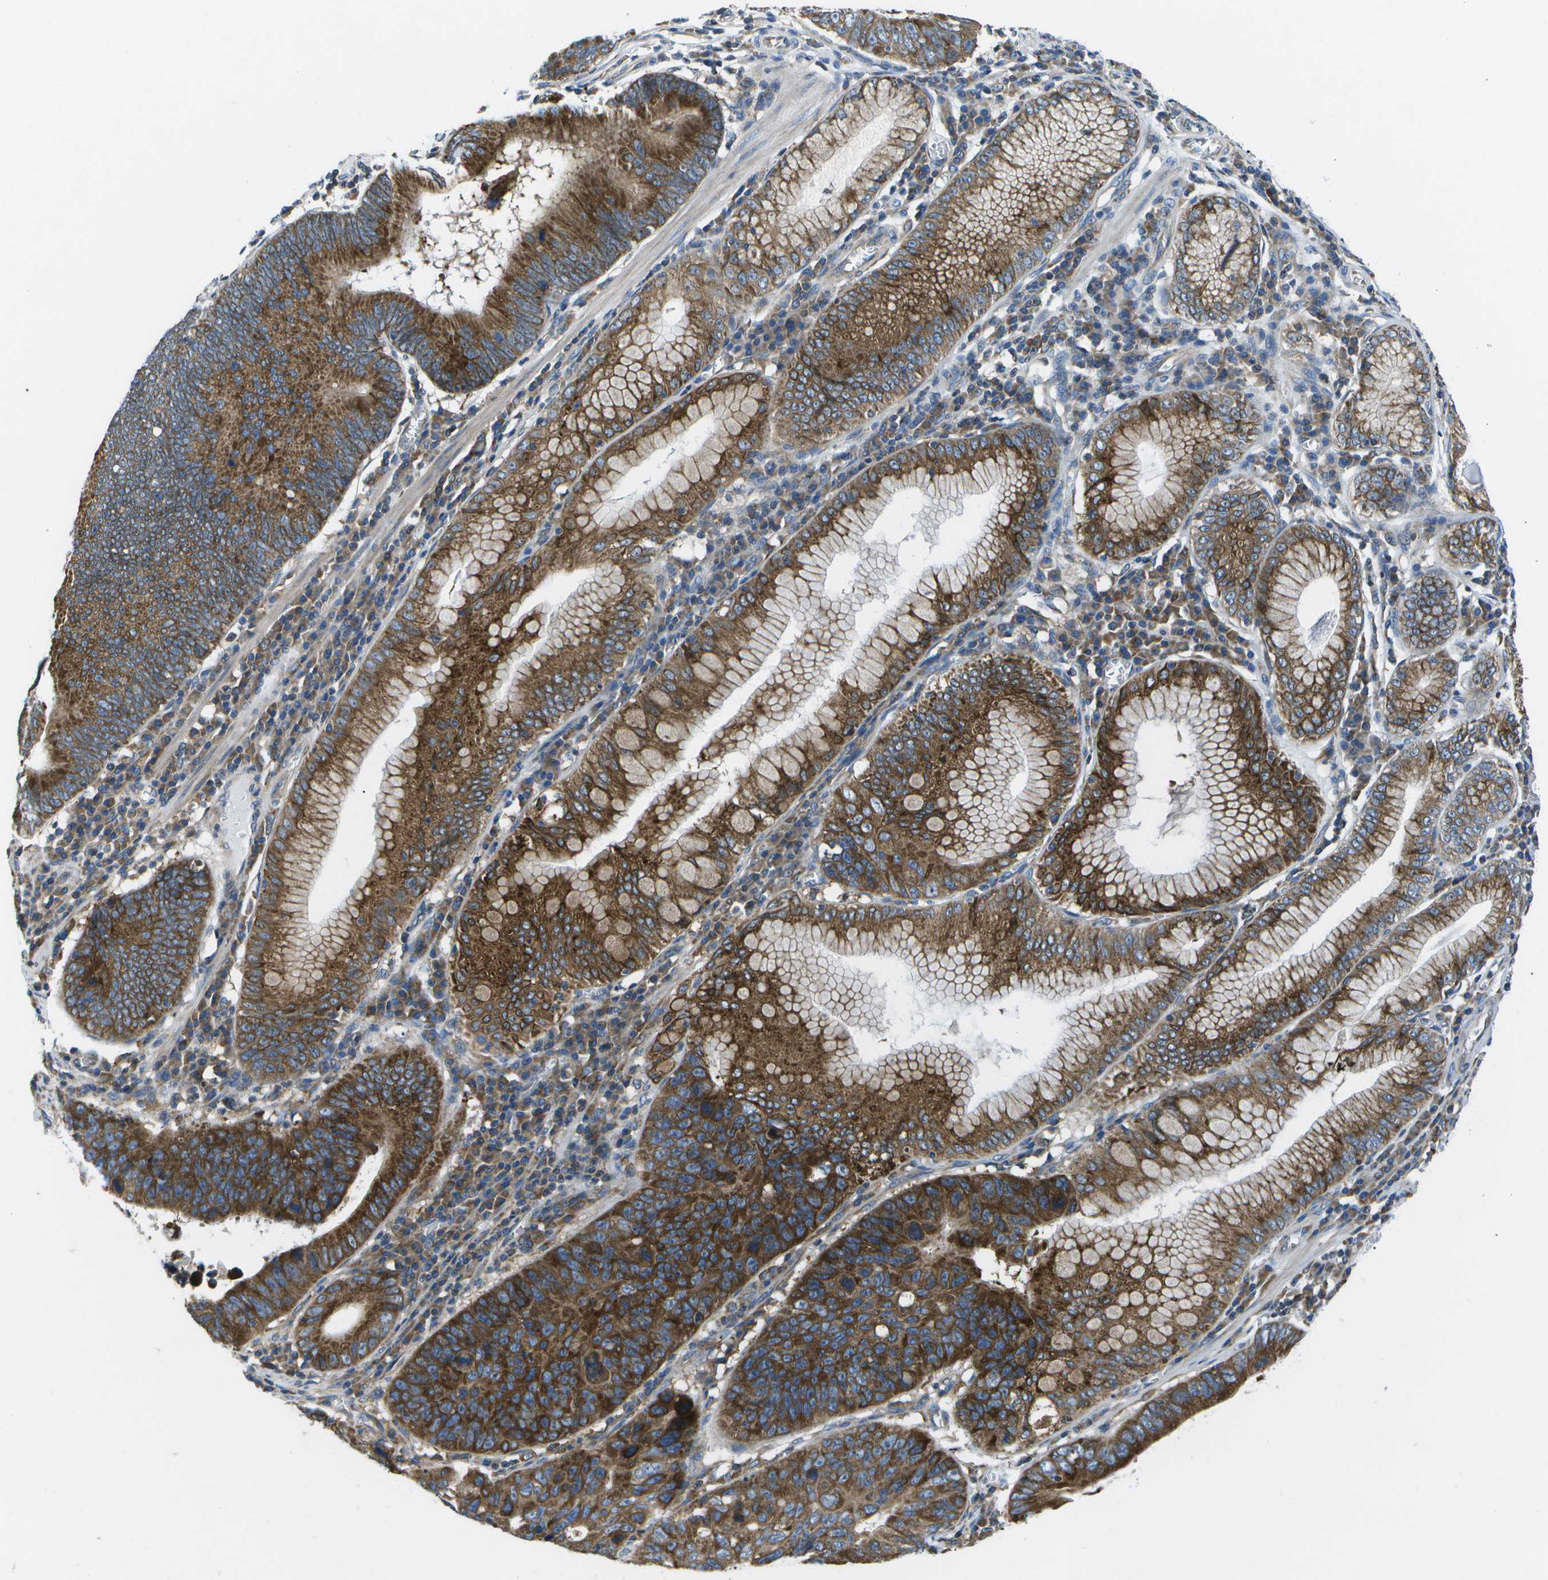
{"staining": {"intensity": "strong", "quantity": ">75%", "location": "cytoplasmic/membranous"}, "tissue": "stomach cancer", "cell_type": "Tumor cells", "image_type": "cancer", "snomed": [{"axis": "morphology", "description": "Adenocarcinoma, NOS"}, {"axis": "topography", "description": "Stomach"}], "caption": "DAB (3,3'-diaminobenzidine) immunohistochemical staining of human stomach adenocarcinoma reveals strong cytoplasmic/membranous protein expression in about >75% of tumor cells.", "gene": "GDF5", "patient": {"sex": "male", "age": 59}}